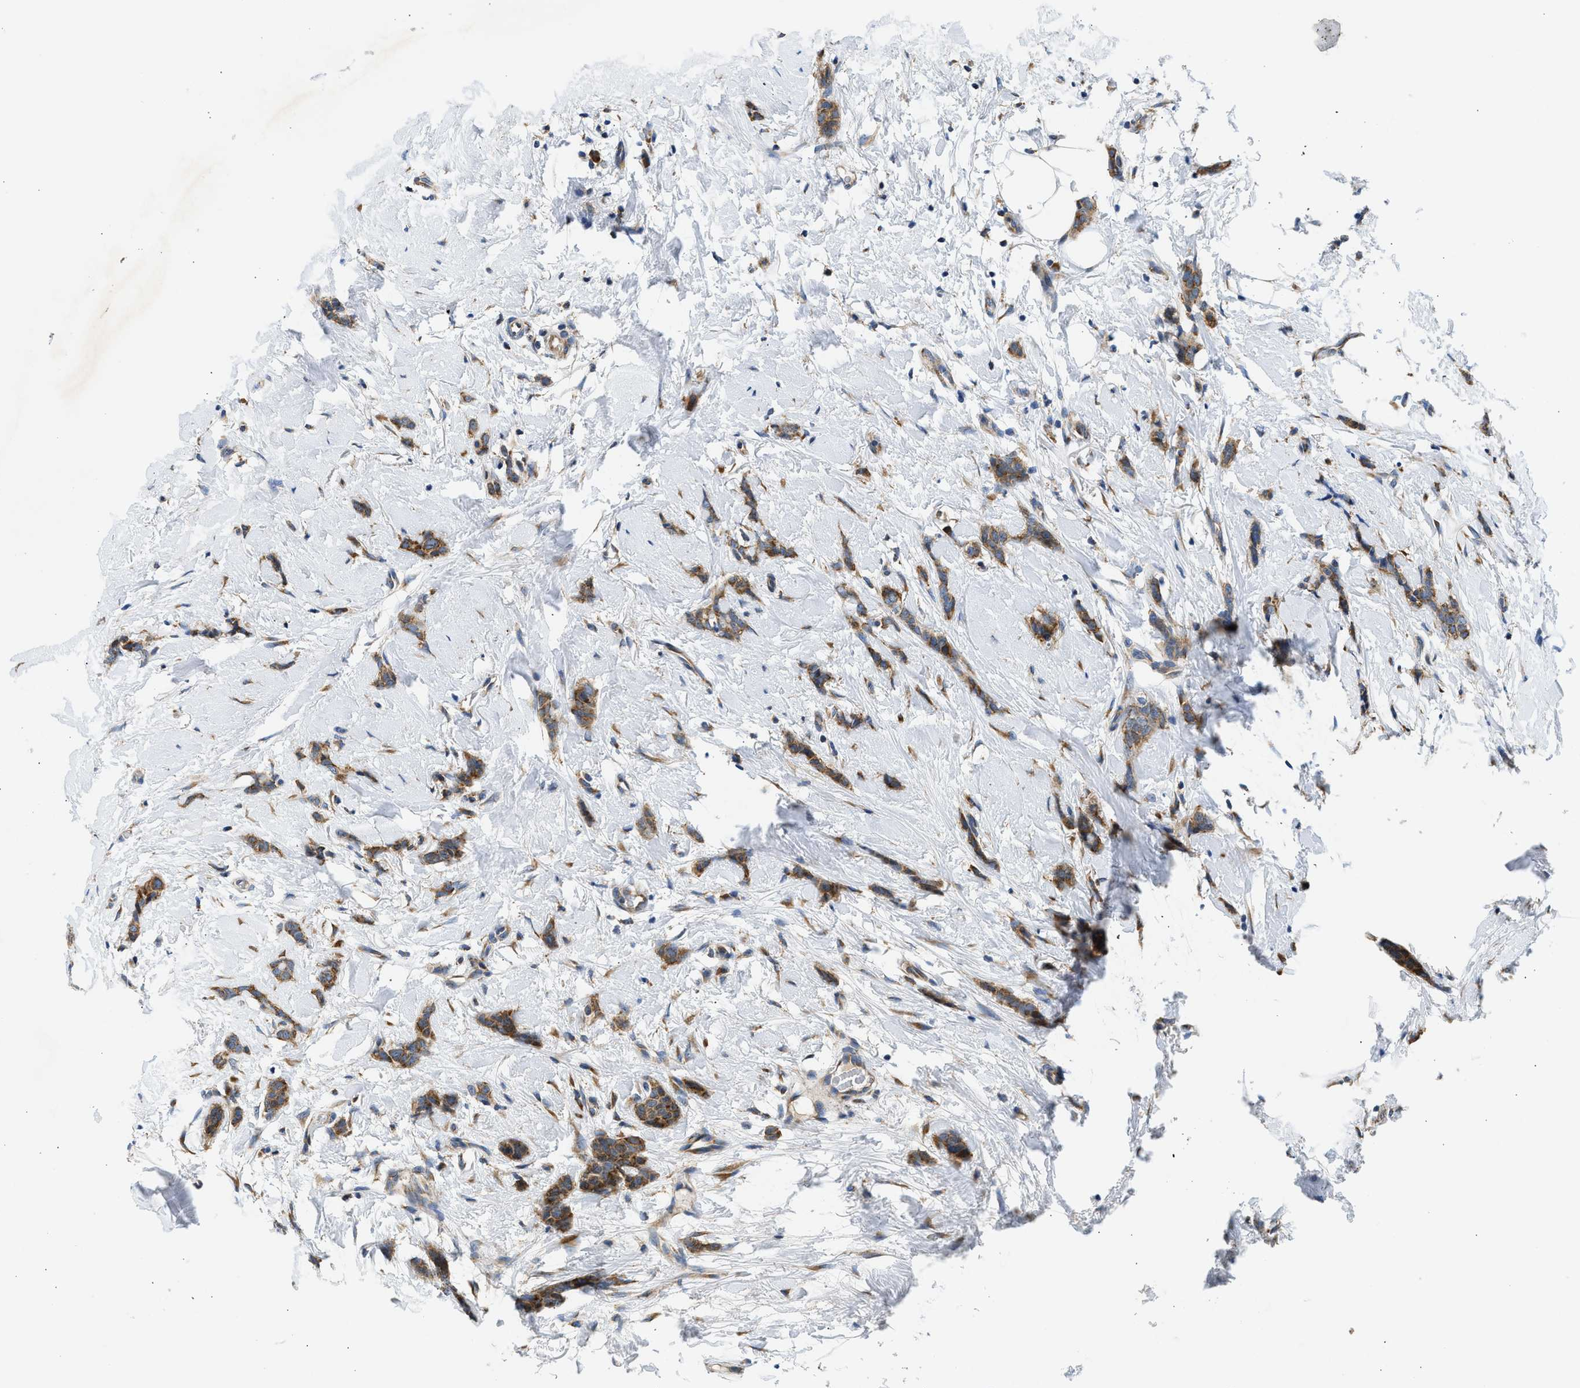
{"staining": {"intensity": "moderate", "quantity": ">75%", "location": "cytoplasmic/membranous"}, "tissue": "breast cancer", "cell_type": "Tumor cells", "image_type": "cancer", "snomed": [{"axis": "morphology", "description": "Lobular carcinoma"}, {"axis": "topography", "description": "Skin"}, {"axis": "topography", "description": "Breast"}], "caption": "This is an image of IHC staining of breast cancer (lobular carcinoma), which shows moderate staining in the cytoplasmic/membranous of tumor cells.", "gene": "CAMKK2", "patient": {"sex": "female", "age": 46}}